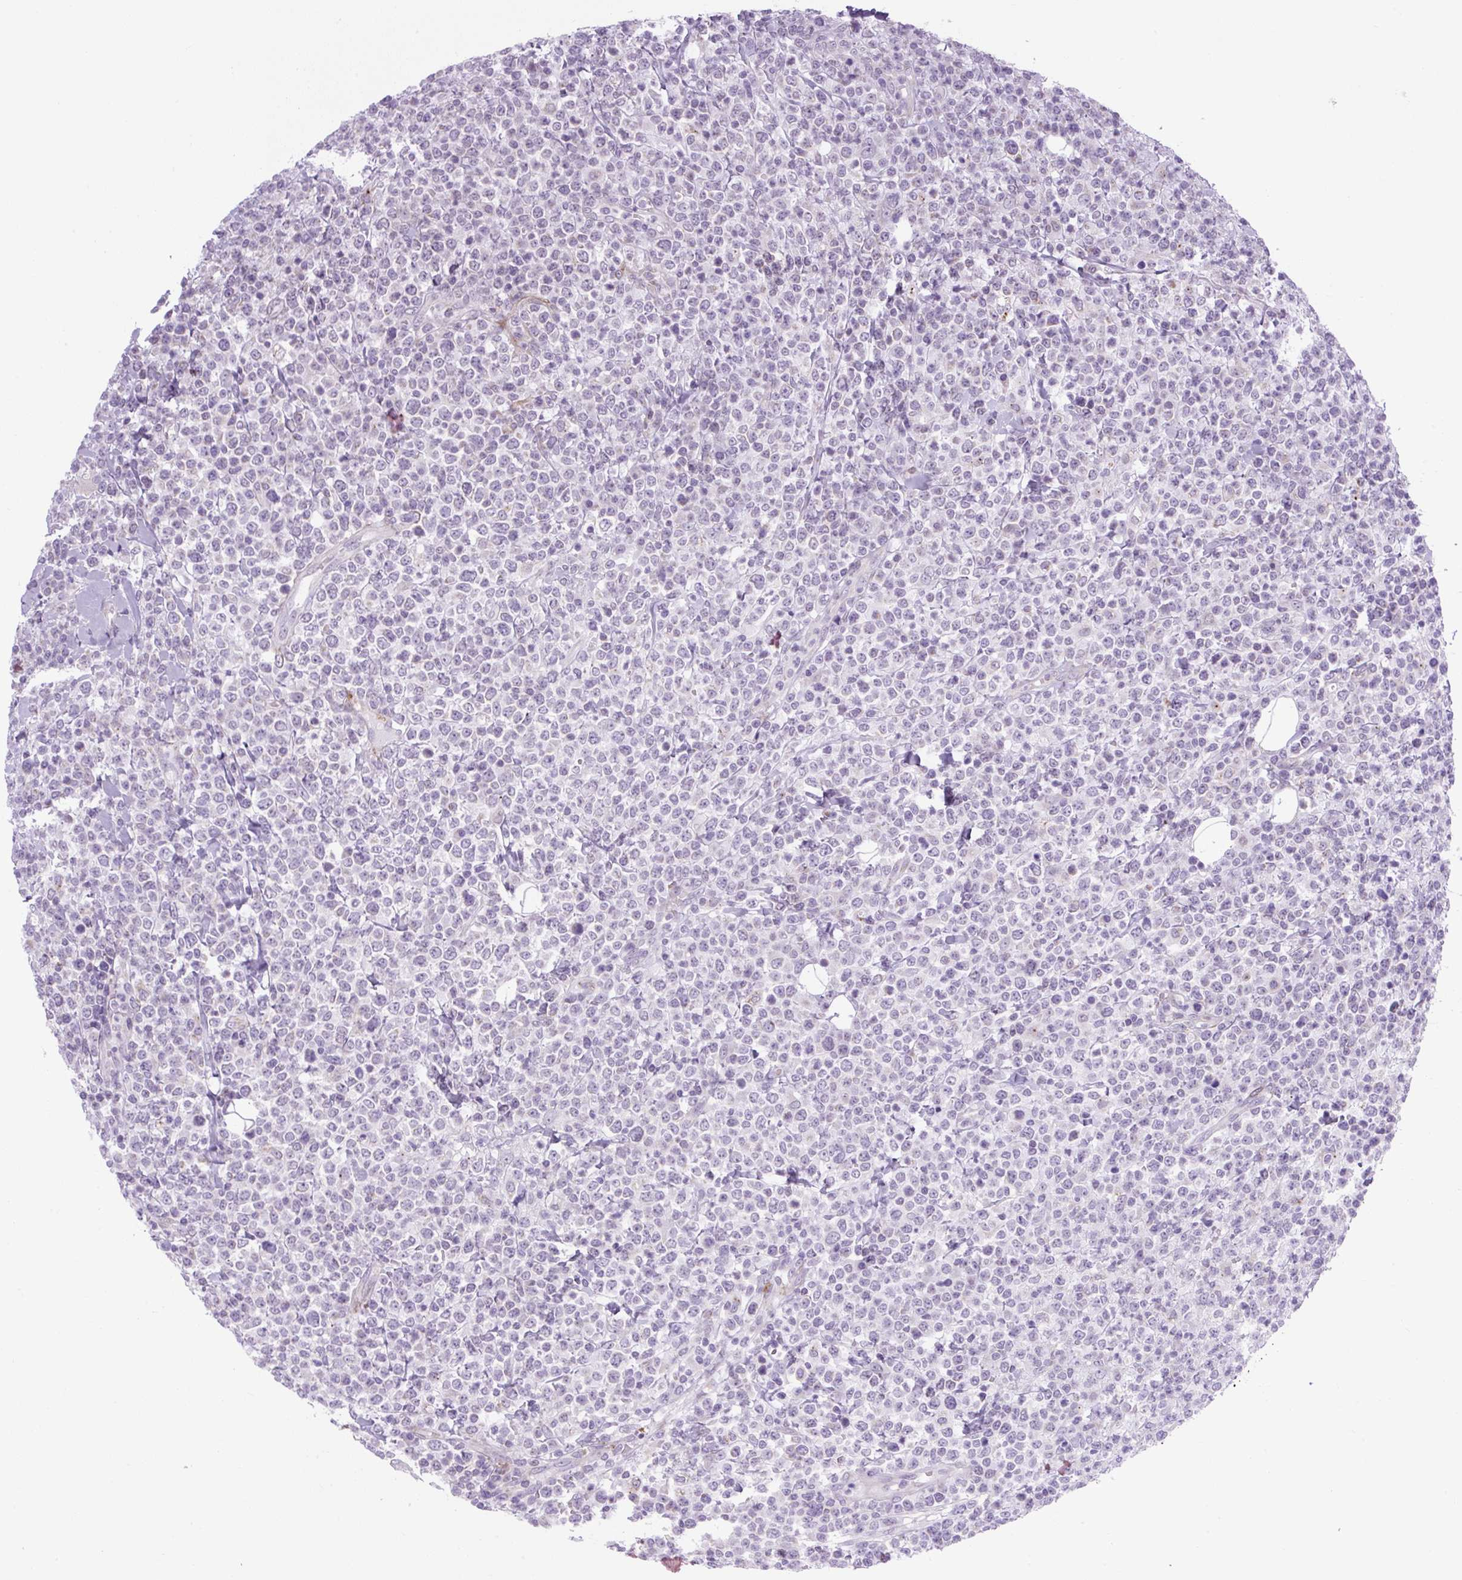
{"staining": {"intensity": "negative", "quantity": "none", "location": "none"}, "tissue": "lymphoma", "cell_type": "Tumor cells", "image_type": "cancer", "snomed": [{"axis": "morphology", "description": "Malignant lymphoma, non-Hodgkin's type, High grade"}, {"axis": "topography", "description": "Colon"}], "caption": "The histopathology image reveals no significant expression in tumor cells of malignant lymphoma, non-Hodgkin's type (high-grade). The staining is performed using DAB (3,3'-diaminobenzidine) brown chromogen with nuclei counter-stained in using hematoxylin.", "gene": "RNASE10", "patient": {"sex": "female", "age": 53}}